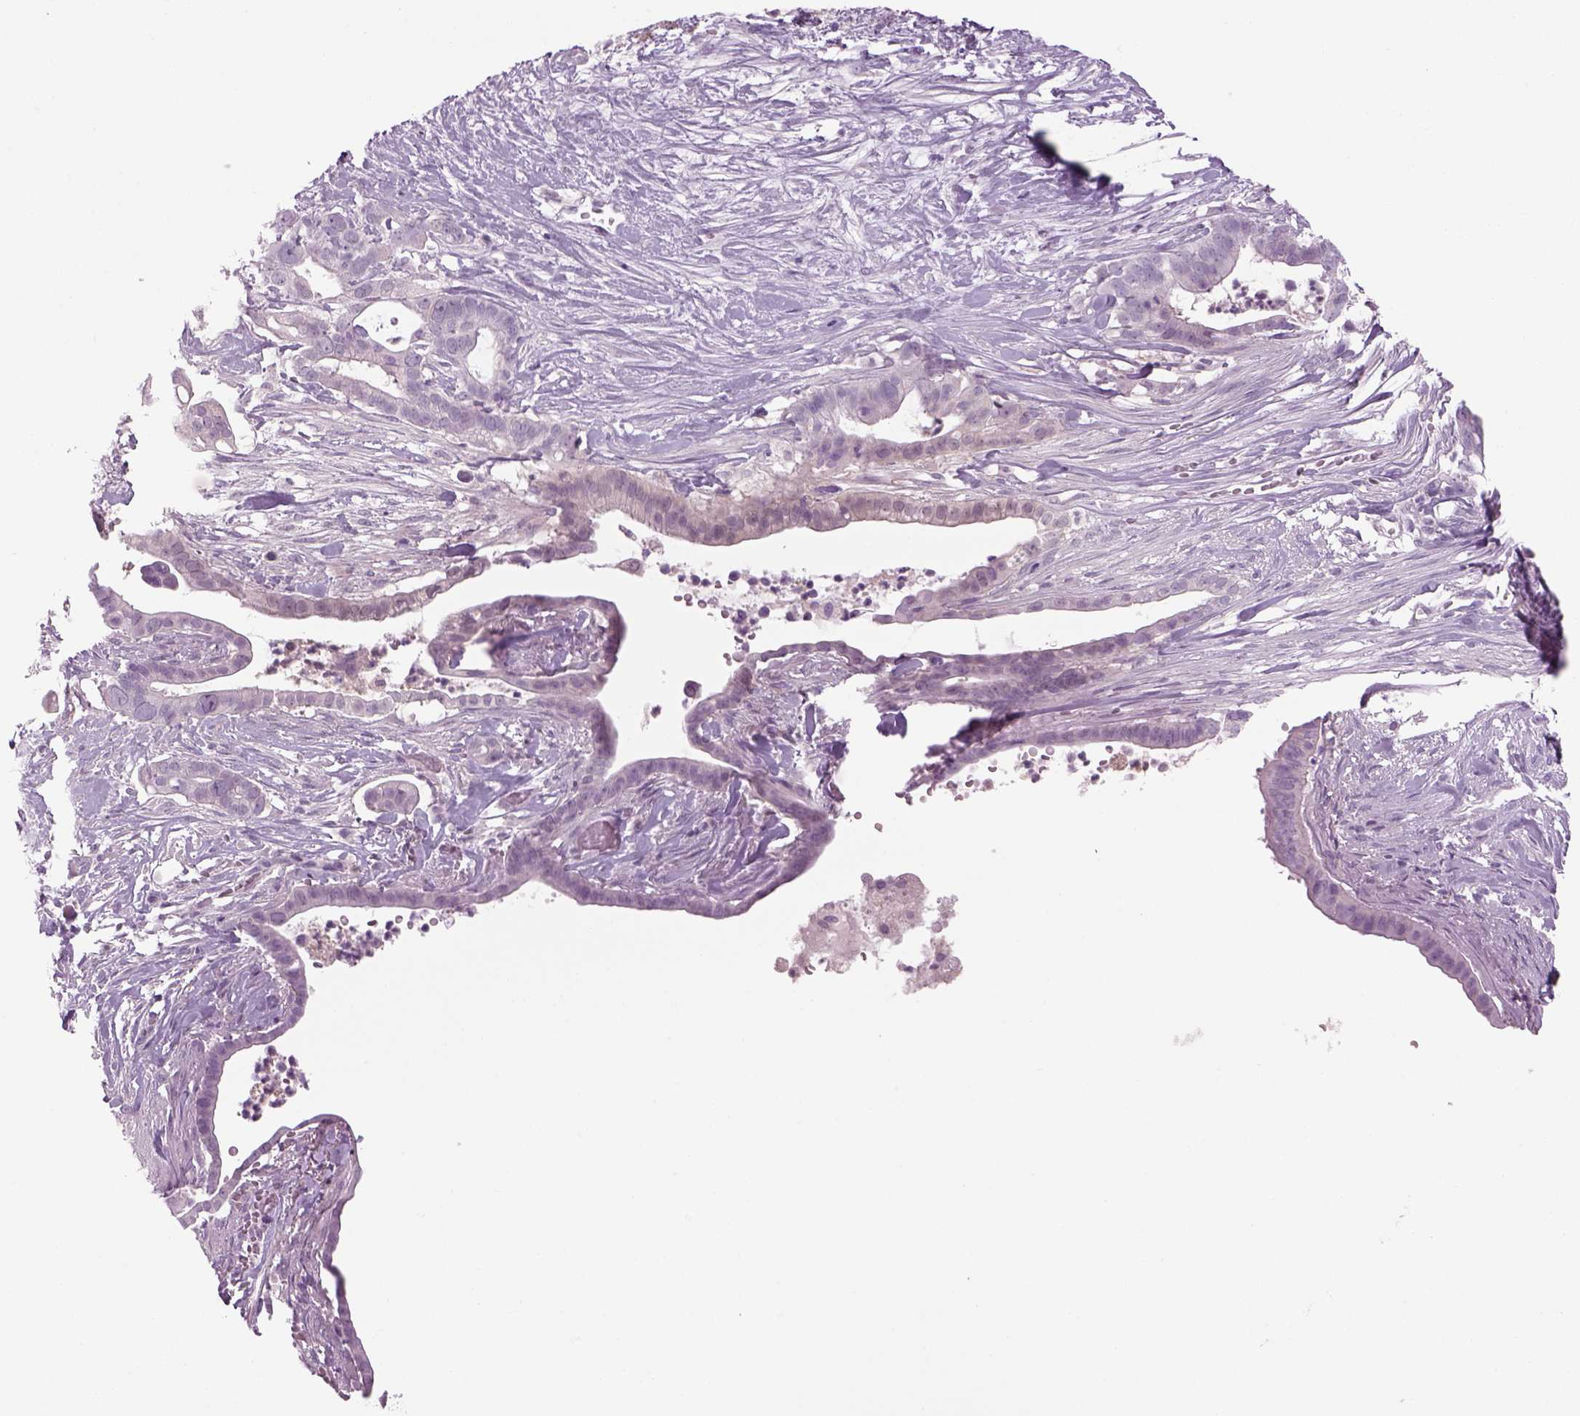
{"staining": {"intensity": "negative", "quantity": "none", "location": "none"}, "tissue": "pancreatic cancer", "cell_type": "Tumor cells", "image_type": "cancer", "snomed": [{"axis": "morphology", "description": "Adenocarcinoma, NOS"}, {"axis": "topography", "description": "Pancreas"}], "caption": "Protein analysis of pancreatic adenocarcinoma demonstrates no significant expression in tumor cells.", "gene": "MDH1B", "patient": {"sex": "male", "age": 61}}